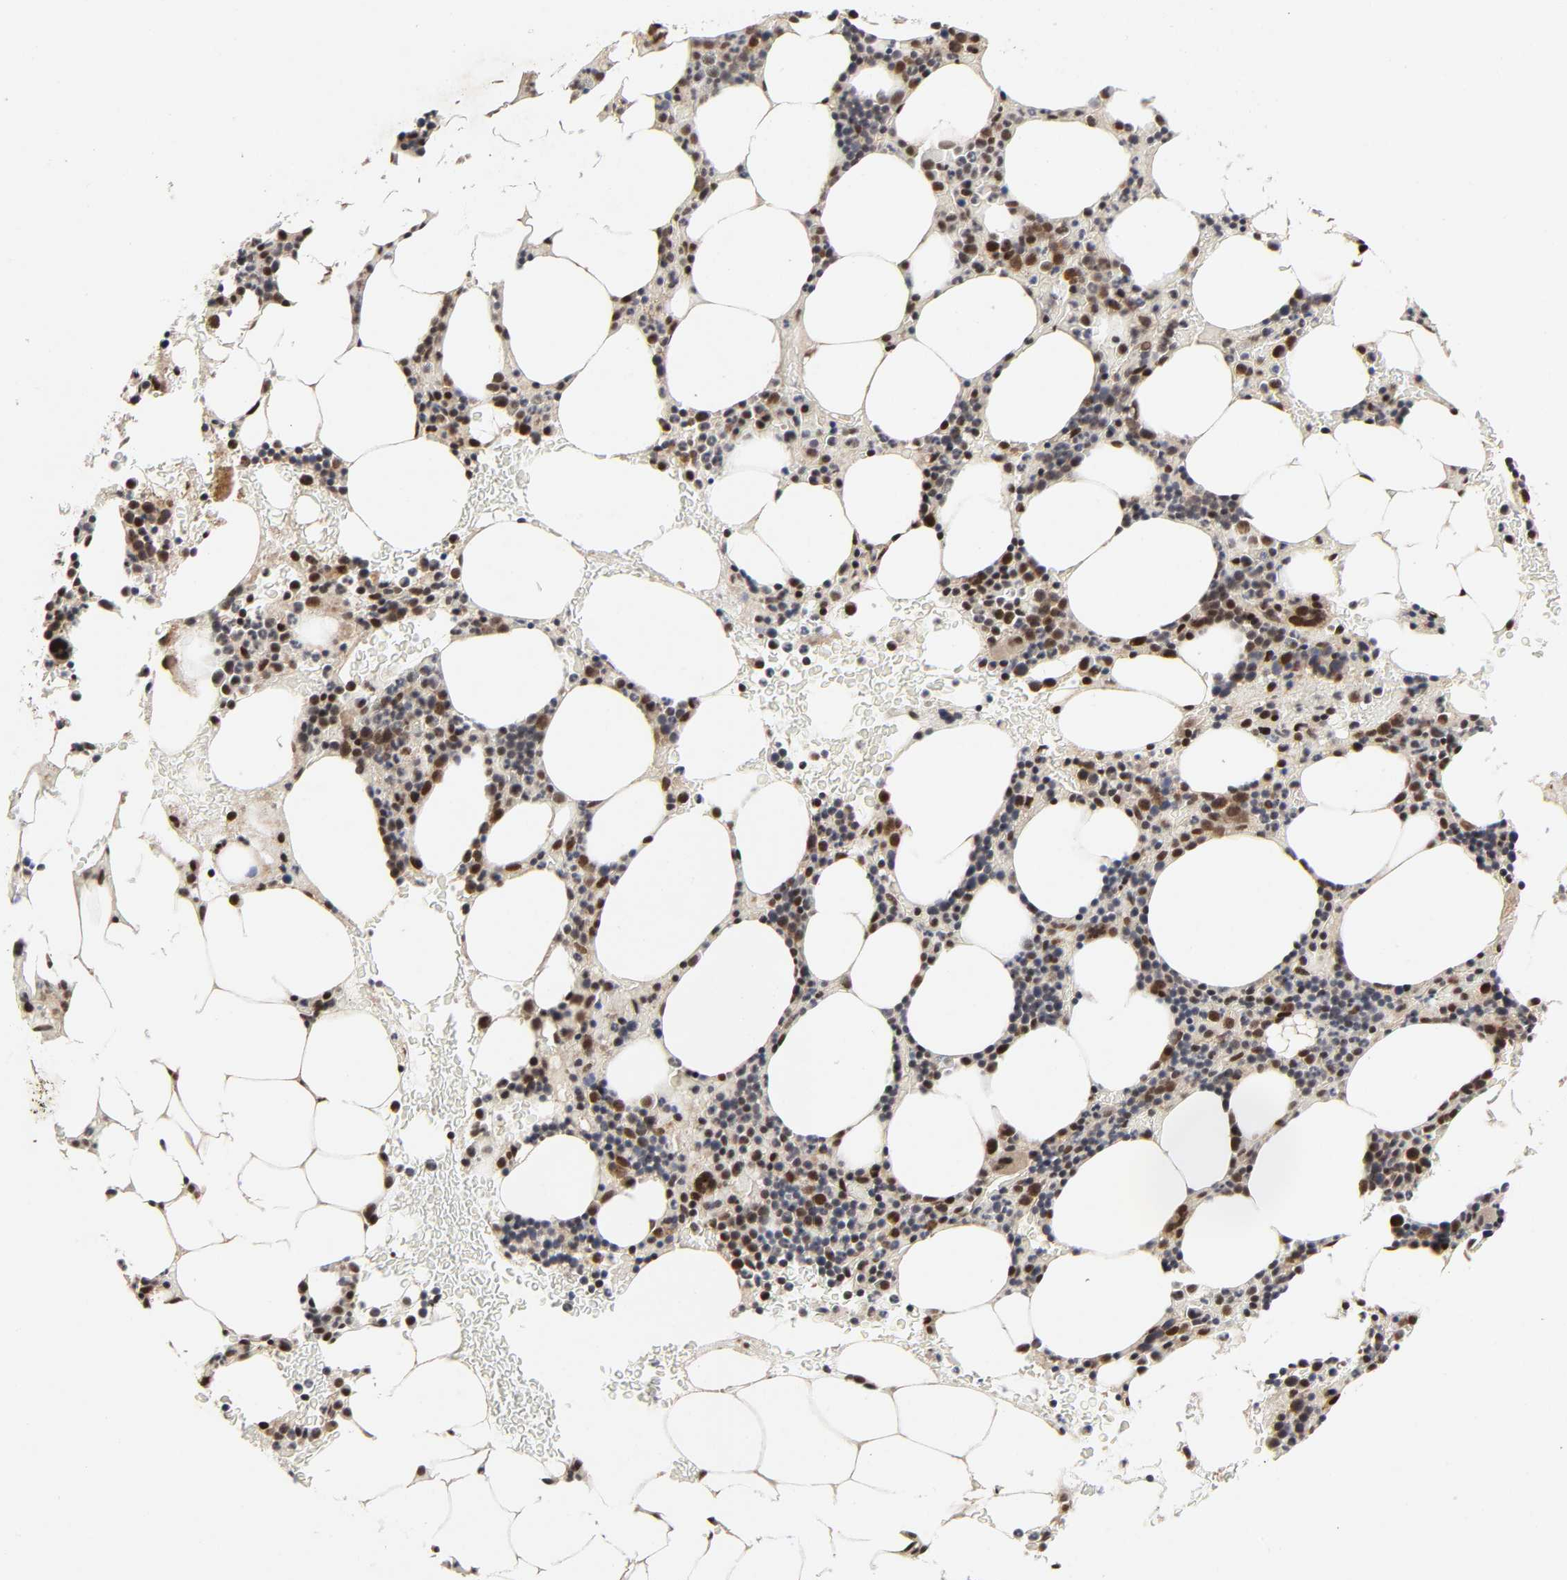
{"staining": {"intensity": "strong", "quantity": "25%-75%", "location": "nuclear"}, "tissue": "bone marrow", "cell_type": "Hematopoietic cells", "image_type": "normal", "snomed": [{"axis": "morphology", "description": "Normal tissue, NOS"}, {"axis": "topography", "description": "Bone marrow"}], "caption": "Immunohistochemistry (IHC) (DAB (3,3'-diaminobenzidine)) staining of normal bone marrow displays strong nuclear protein positivity in approximately 25%-75% of hematopoietic cells. The staining is performed using DAB (3,3'-diaminobenzidine) brown chromogen to label protein expression. The nuclei are counter-stained blue using hematoxylin.", "gene": "ZKSCAN8", "patient": {"sex": "male", "age": 78}}